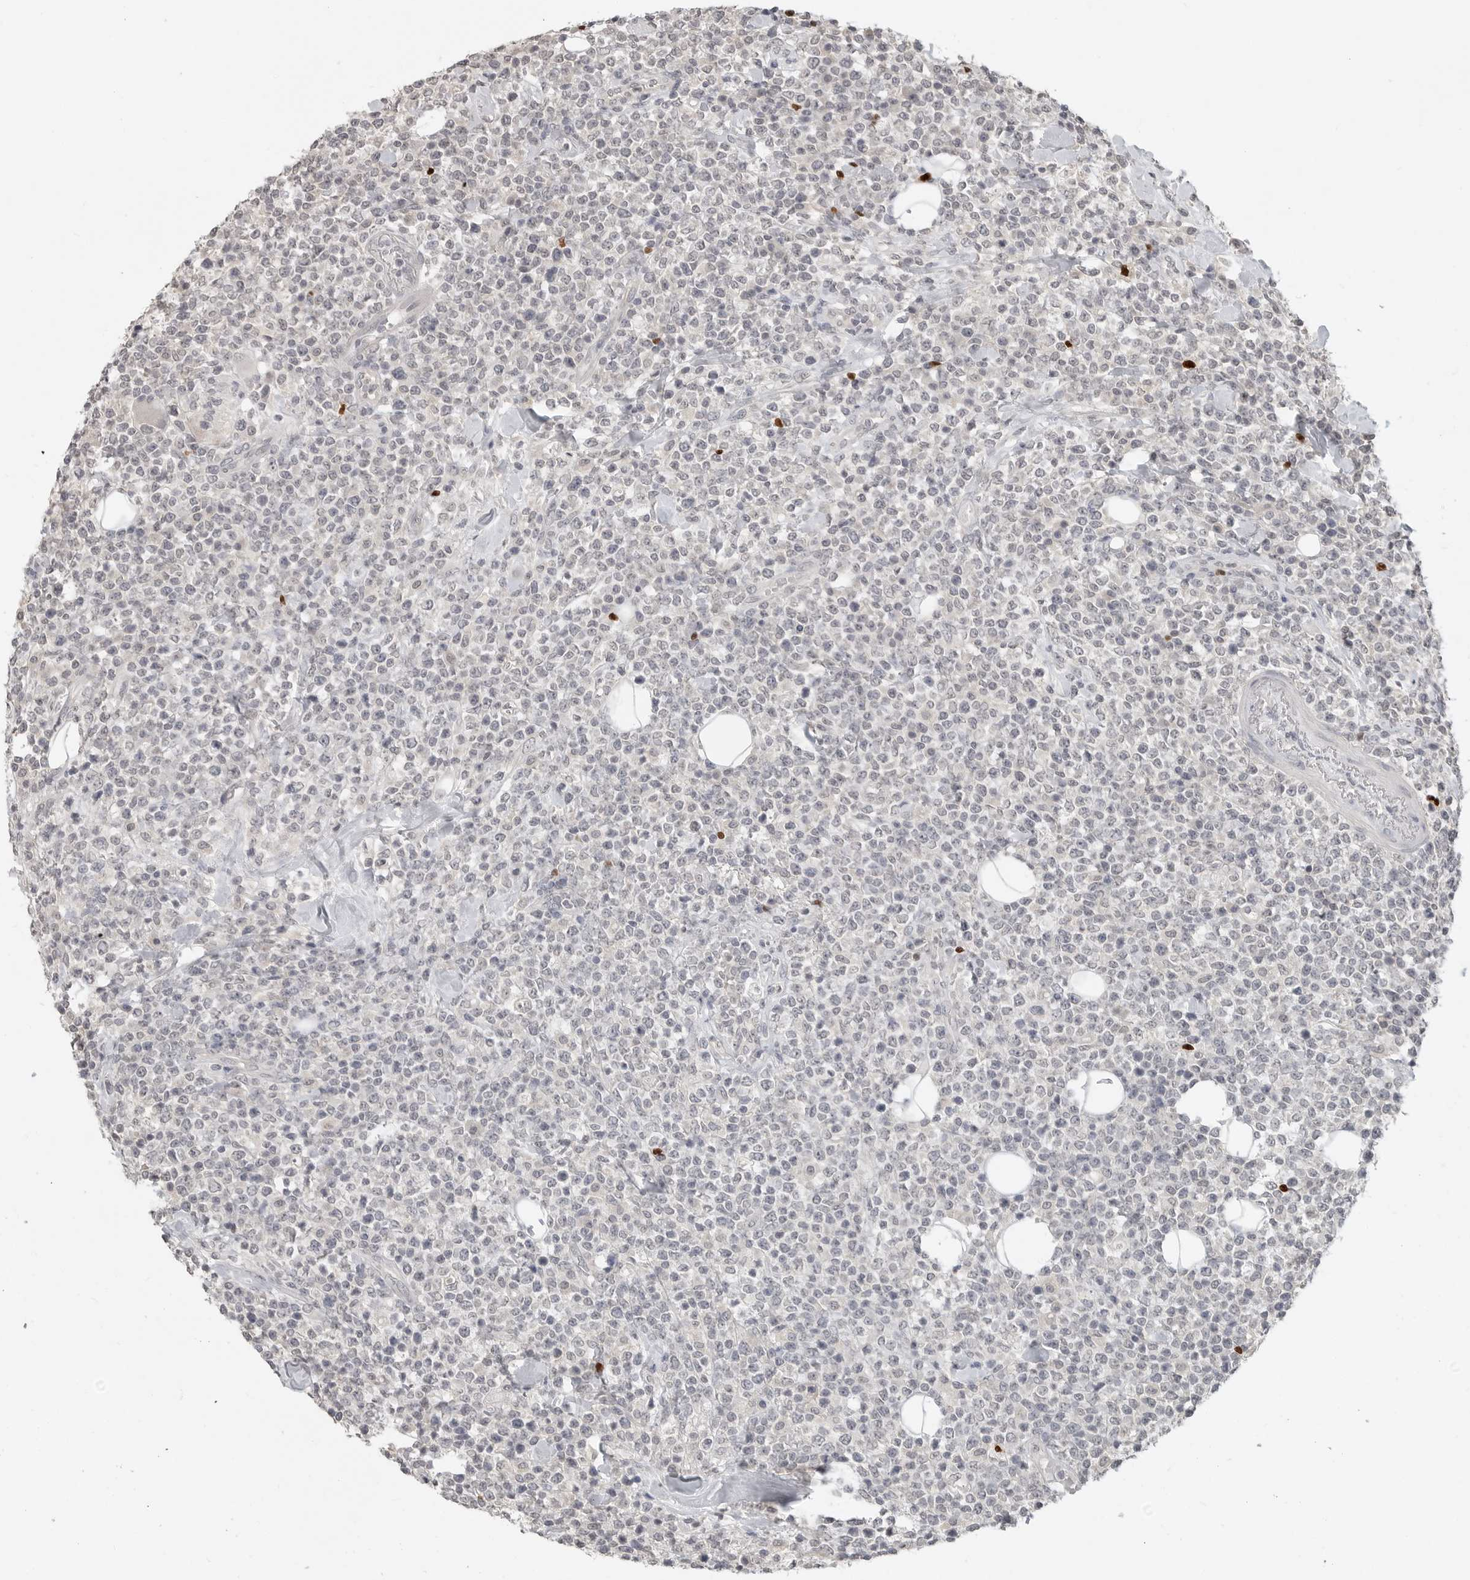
{"staining": {"intensity": "negative", "quantity": "none", "location": "none"}, "tissue": "lymphoma", "cell_type": "Tumor cells", "image_type": "cancer", "snomed": [{"axis": "morphology", "description": "Malignant lymphoma, non-Hodgkin's type, High grade"}, {"axis": "topography", "description": "Colon"}], "caption": "Immunohistochemical staining of human lymphoma reveals no significant positivity in tumor cells.", "gene": "FOXP3", "patient": {"sex": "female", "age": 53}}